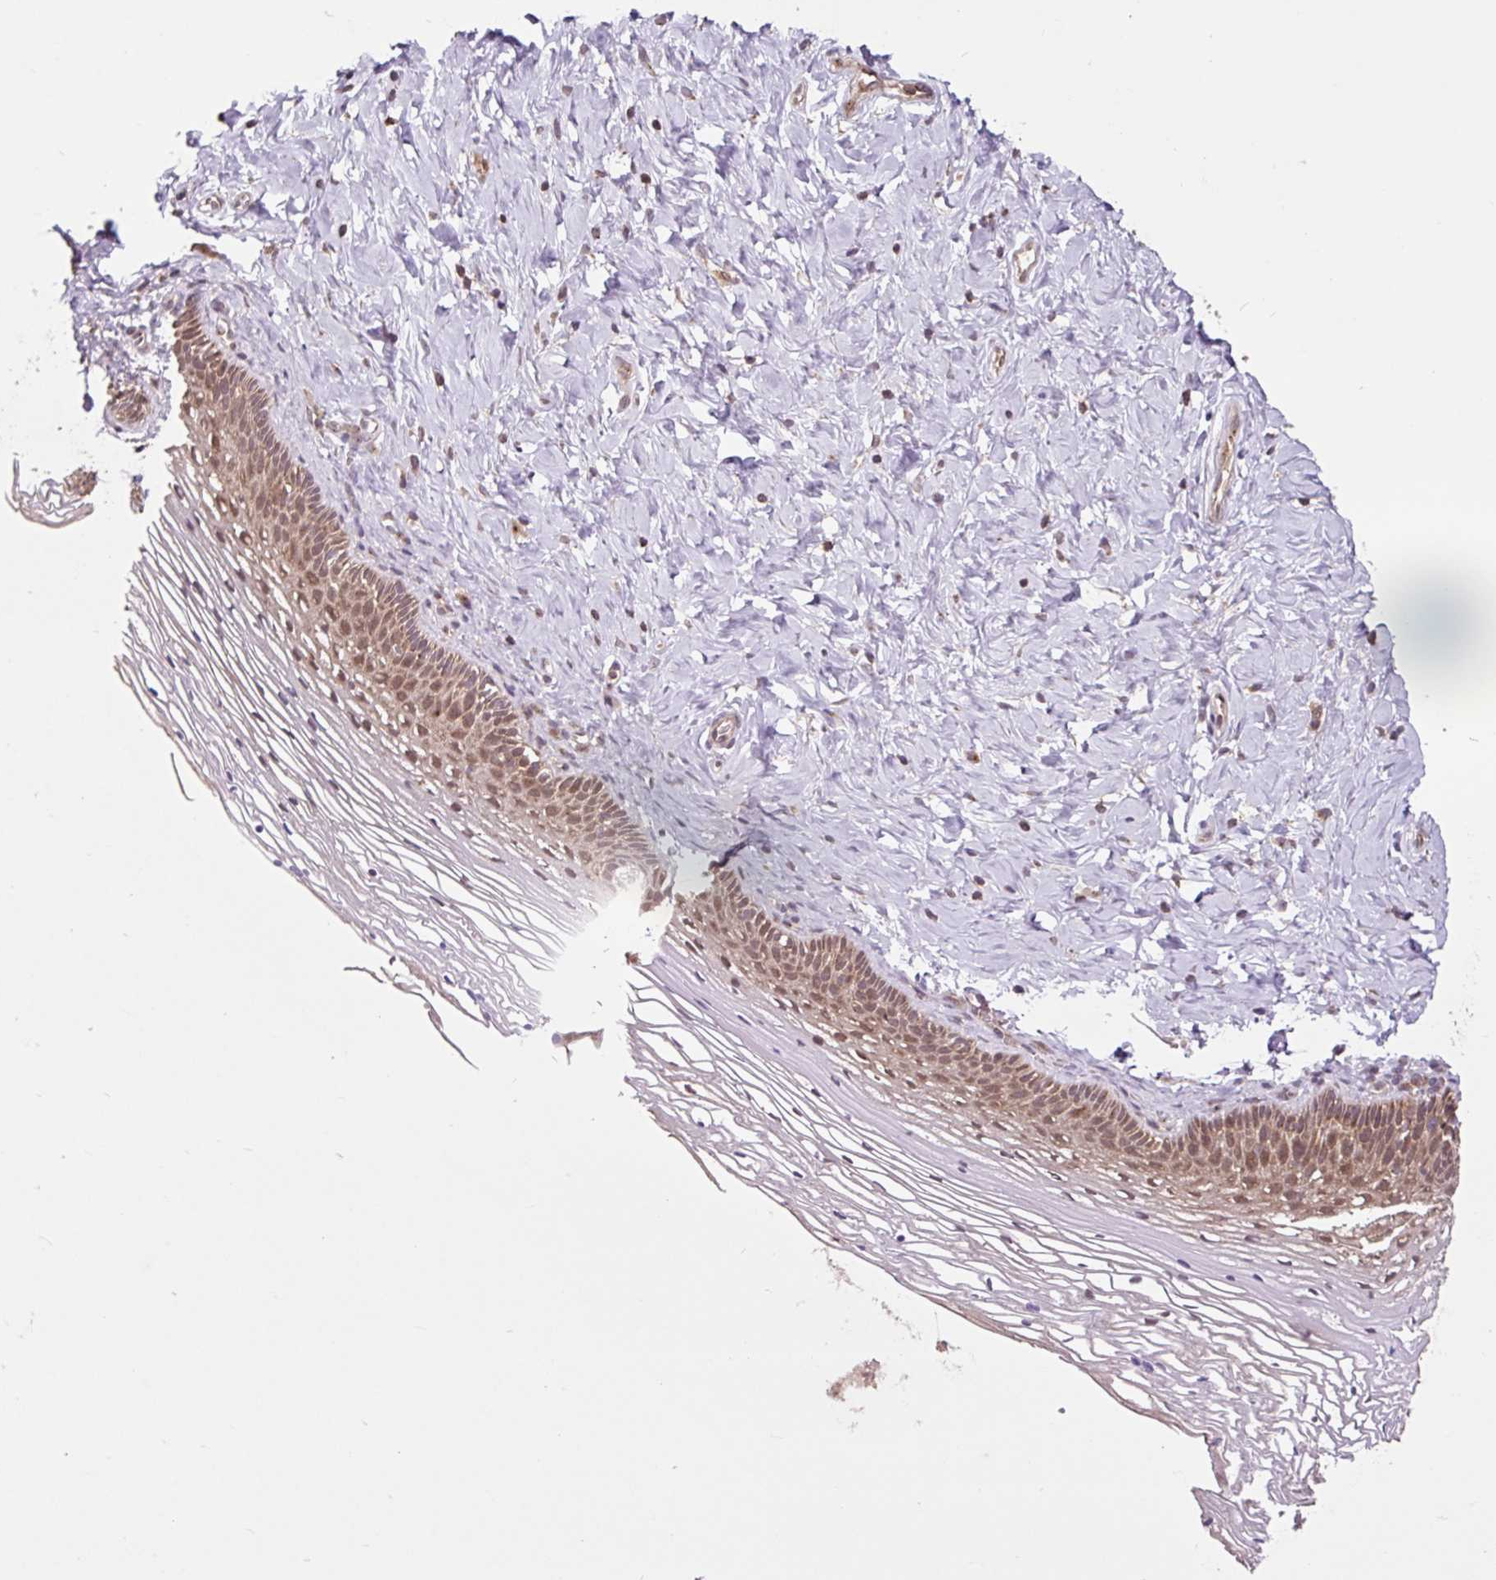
{"staining": {"intensity": "moderate", "quantity": "25%-75%", "location": "cytoplasmic/membranous"}, "tissue": "cervix", "cell_type": "Glandular cells", "image_type": "normal", "snomed": [{"axis": "morphology", "description": "Normal tissue, NOS"}, {"axis": "topography", "description": "Cervix"}], "caption": "DAB immunohistochemical staining of unremarkable cervix displays moderate cytoplasmic/membranous protein expression in approximately 25%-75% of glandular cells. The staining was performed using DAB, with brown indicating positive protein expression. Nuclei are stained blue with hematoxylin.", "gene": "MMS19", "patient": {"sex": "female", "age": 36}}